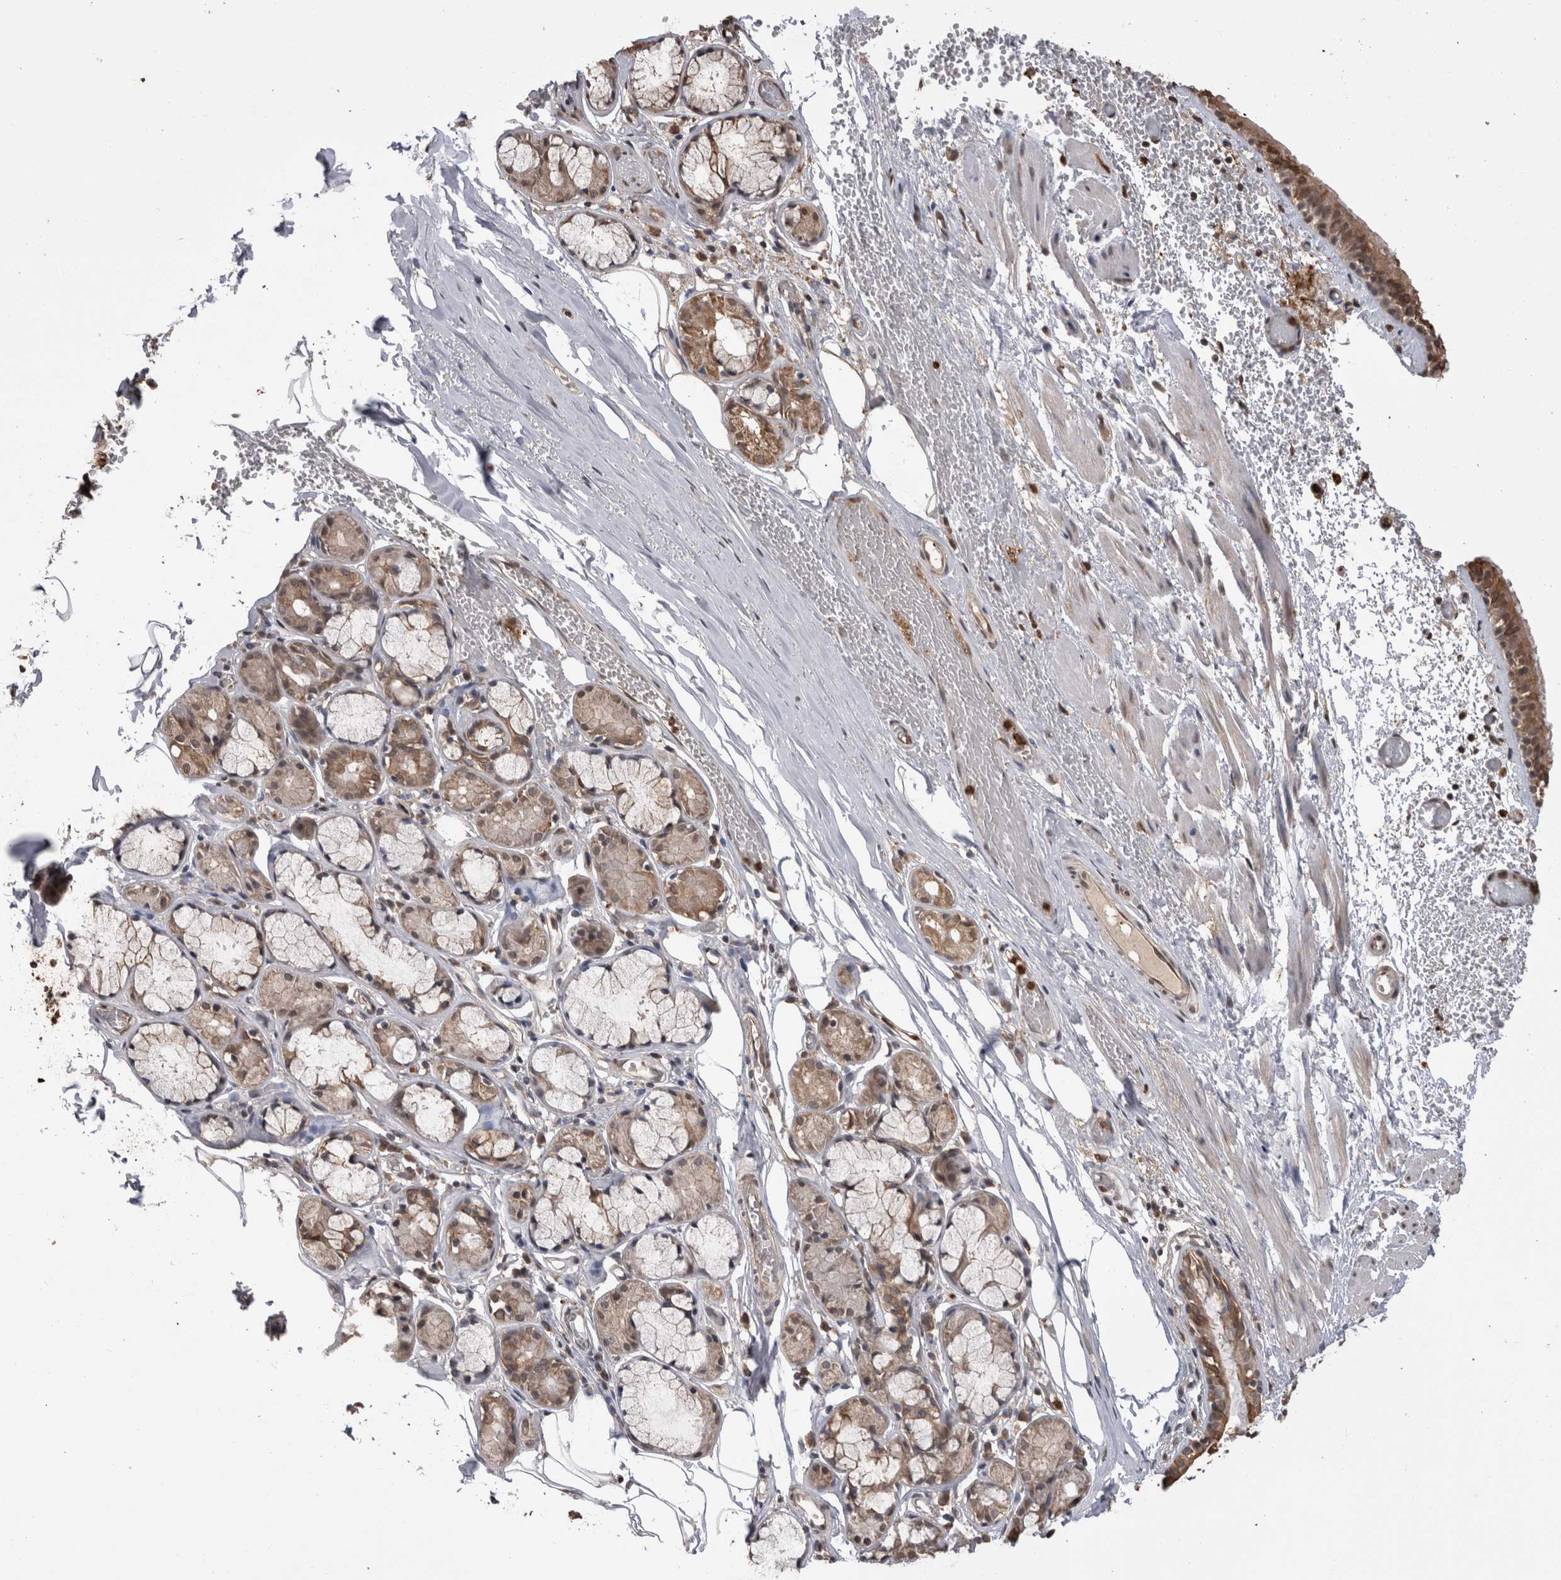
{"staining": {"intensity": "weak", "quantity": ">75%", "location": "cytoplasmic/membranous"}, "tissue": "bronchus", "cell_type": "Respiratory epithelial cells", "image_type": "normal", "snomed": [{"axis": "morphology", "description": "Normal tissue, NOS"}, {"axis": "topography", "description": "Bronchus"}, {"axis": "topography", "description": "Lung"}], "caption": "Bronchus stained with DAB (3,3'-diaminobenzidine) immunohistochemistry reveals low levels of weak cytoplasmic/membranous staining in approximately >75% of respiratory epithelial cells. The staining was performed using DAB, with brown indicating positive protein expression. Nuclei are stained blue with hematoxylin.", "gene": "PAK4", "patient": {"sex": "male", "age": 56}}